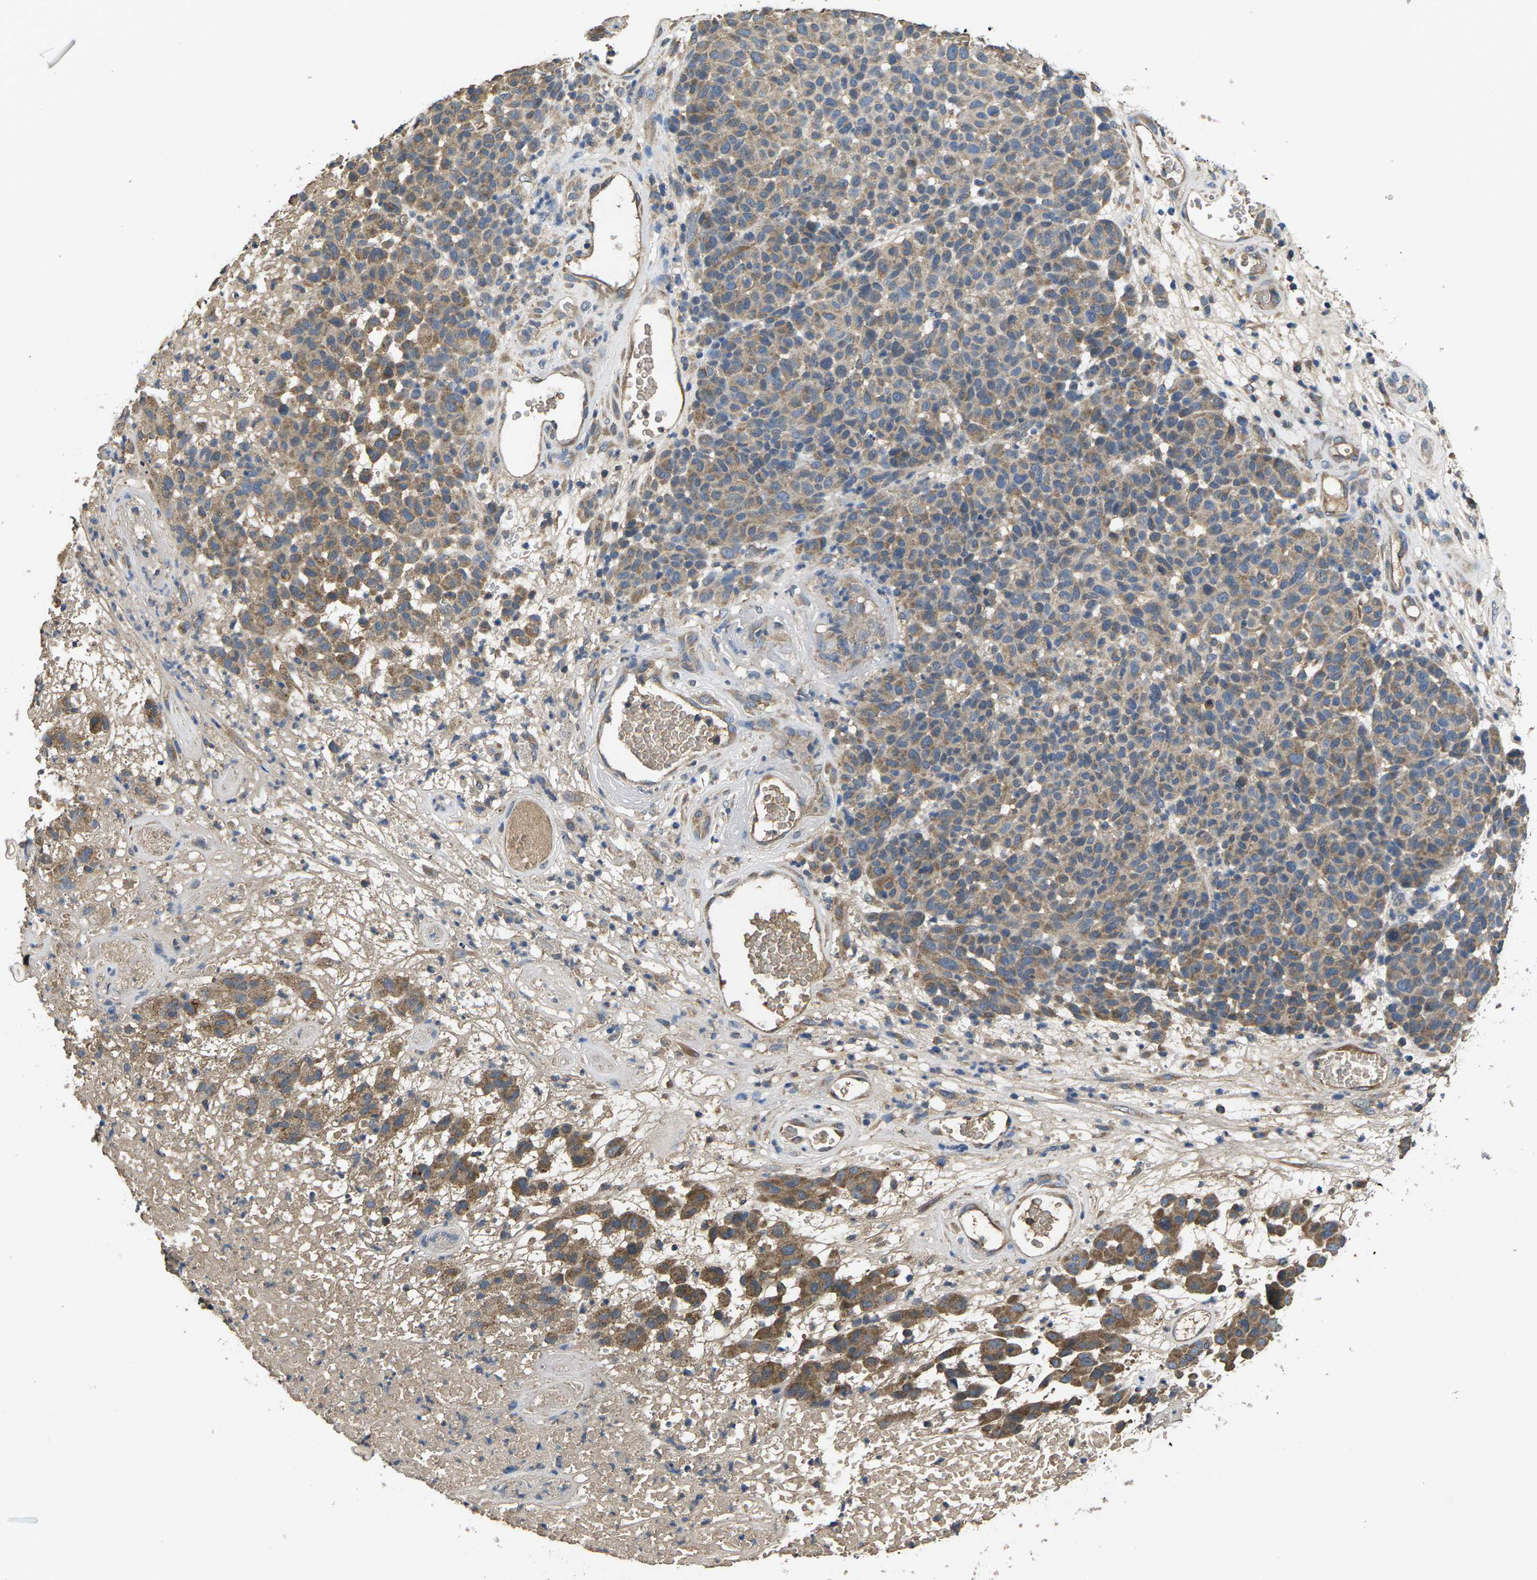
{"staining": {"intensity": "moderate", "quantity": "<25%", "location": "cytoplasmic/membranous"}, "tissue": "melanoma", "cell_type": "Tumor cells", "image_type": "cancer", "snomed": [{"axis": "morphology", "description": "Malignant melanoma, NOS"}, {"axis": "topography", "description": "Skin"}], "caption": "The photomicrograph demonstrates a brown stain indicating the presence of a protein in the cytoplasmic/membranous of tumor cells in malignant melanoma.", "gene": "B4GAT1", "patient": {"sex": "male", "age": 59}}